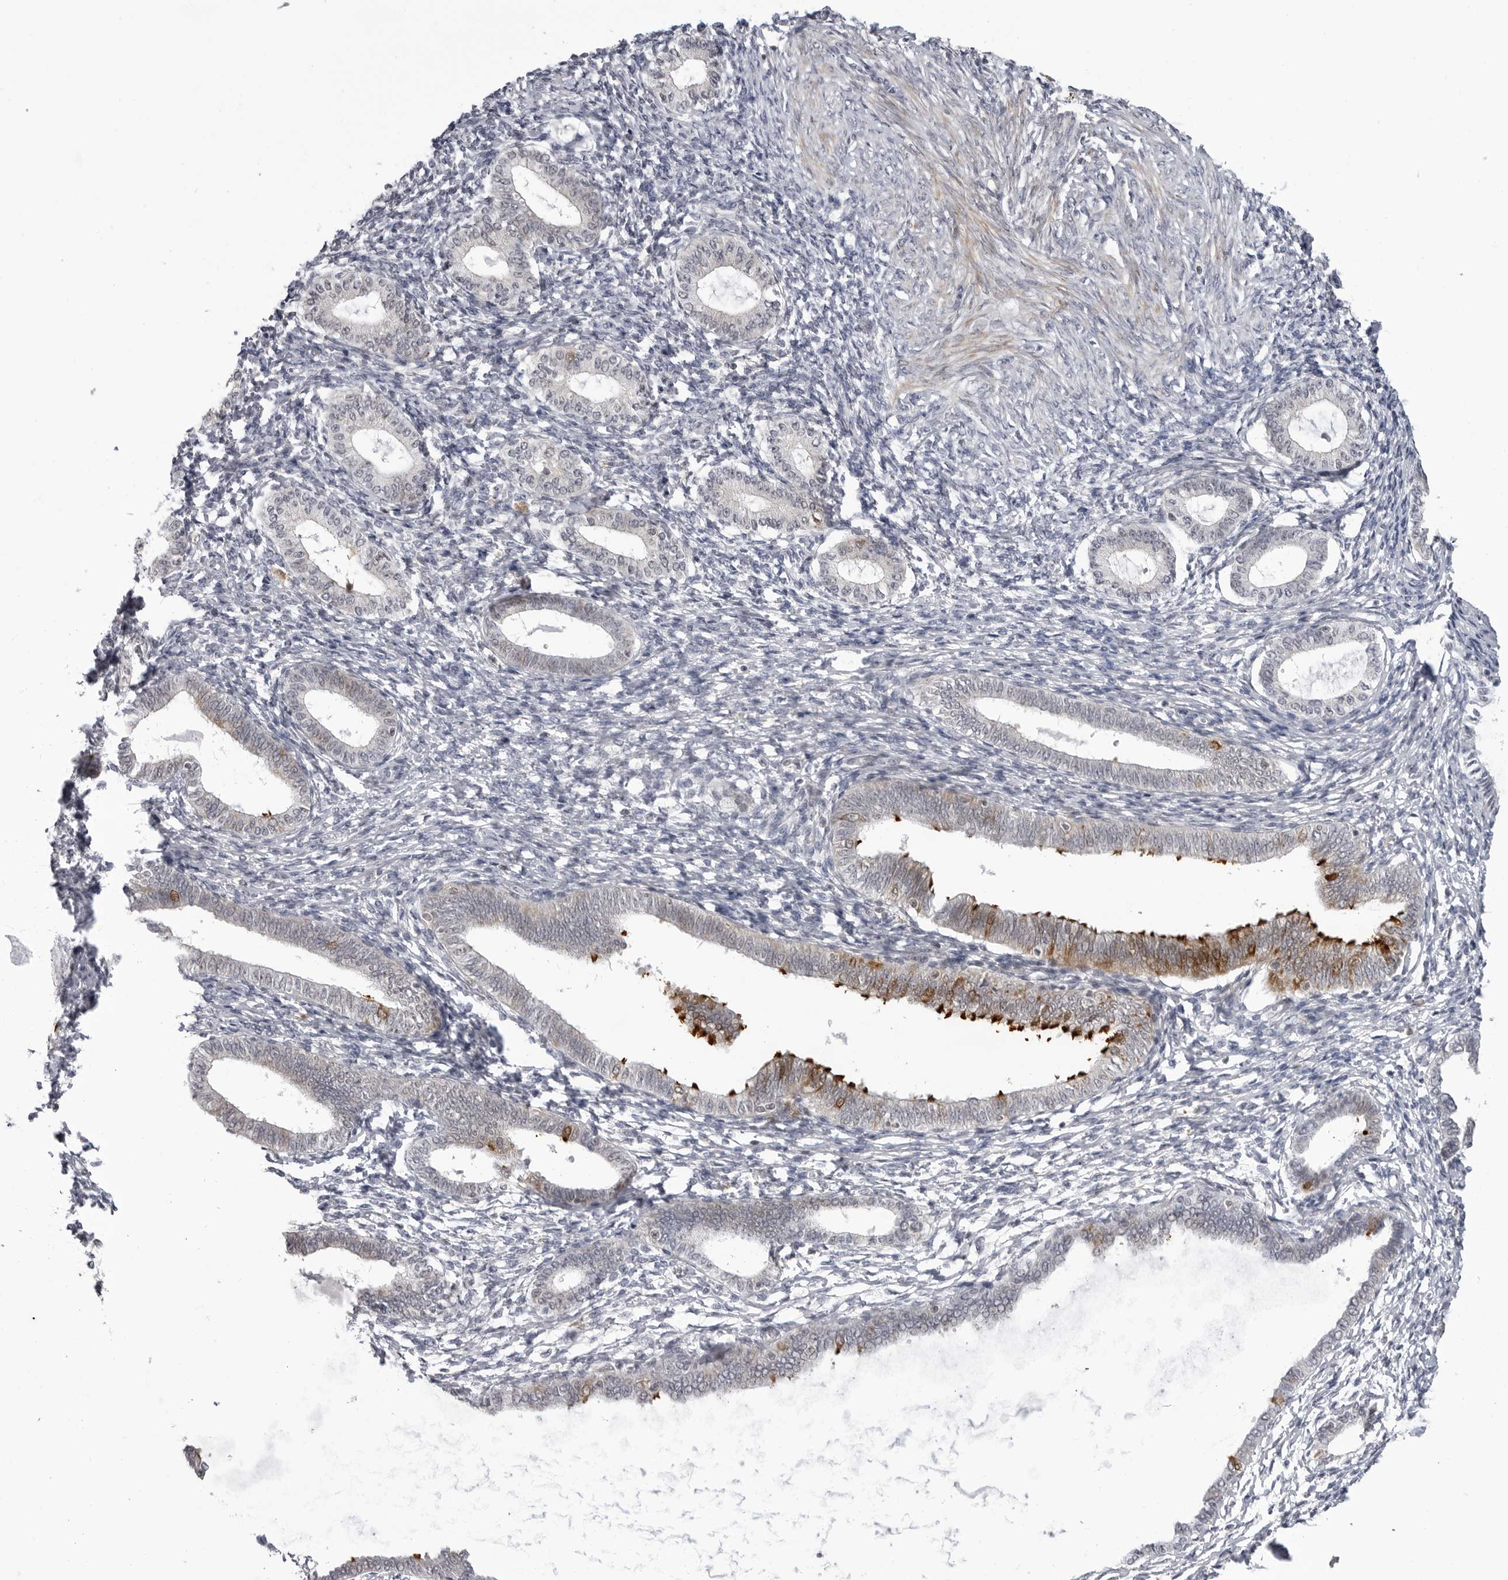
{"staining": {"intensity": "negative", "quantity": "none", "location": "none"}, "tissue": "endometrium", "cell_type": "Cells in endometrial stroma", "image_type": "normal", "snomed": [{"axis": "morphology", "description": "Normal tissue, NOS"}, {"axis": "topography", "description": "Endometrium"}], "caption": "IHC photomicrograph of benign endometrium stained for a protein (brown), which demonstrates no staining in cells in endometrial stroma.", "gene": "ADAMTS5", "patient": {"sex": "female", "age": 77}}